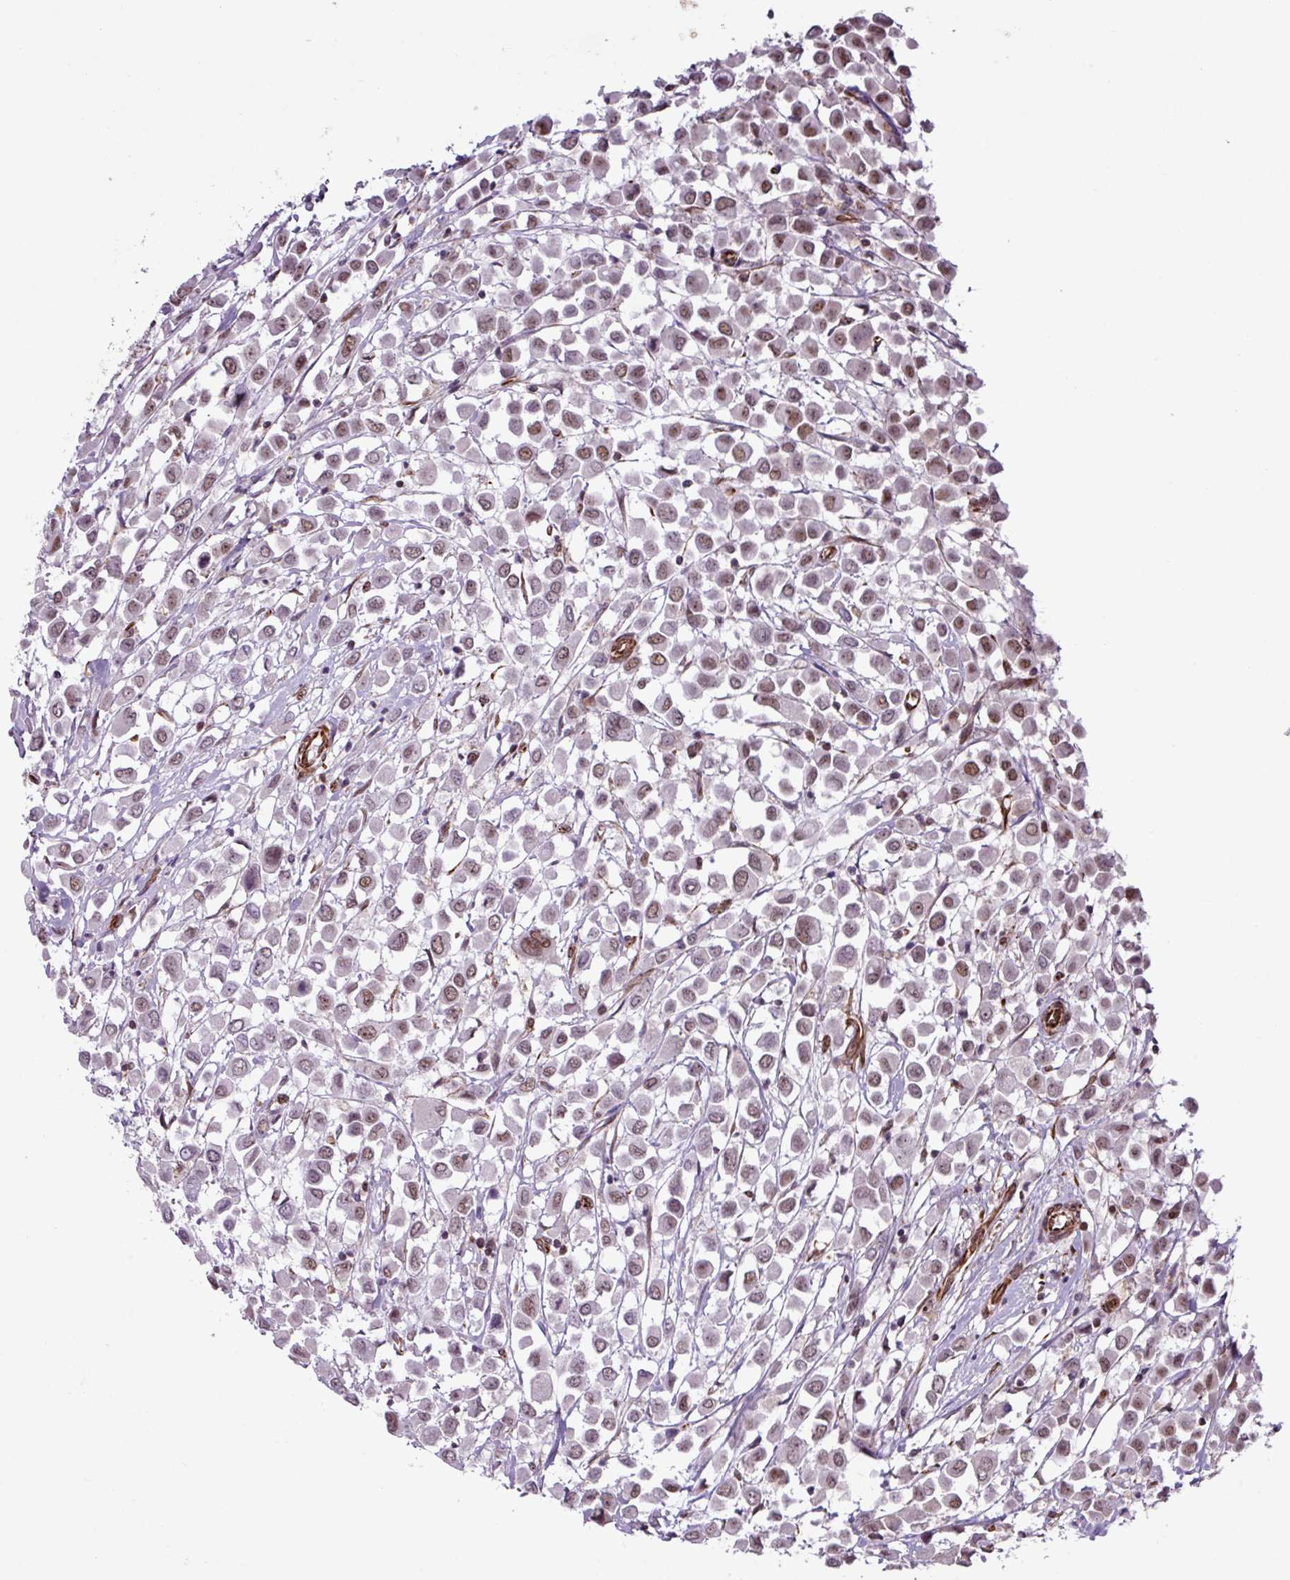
{"staining": {"intensity": "weak", "quantity": "25%-75%", "location": "nuclear"}, "tissue": "breast cancer", "cell_type": "Tumor cells", "image_type": "cancer", "snomed": [{"axis": "morphology", "description": "Duct carcinoma"}, {"axis": "topography", "description": "Breast"}], "caption": "Immunohistochemistry (IHC) of human breast infiltrating ductal carcinoma shows low levels of weak nuclear expression in approximately 25%-75% of tumor cells.", "gene": "CHD3", "patient": {"sex": "female", "age": 61}}